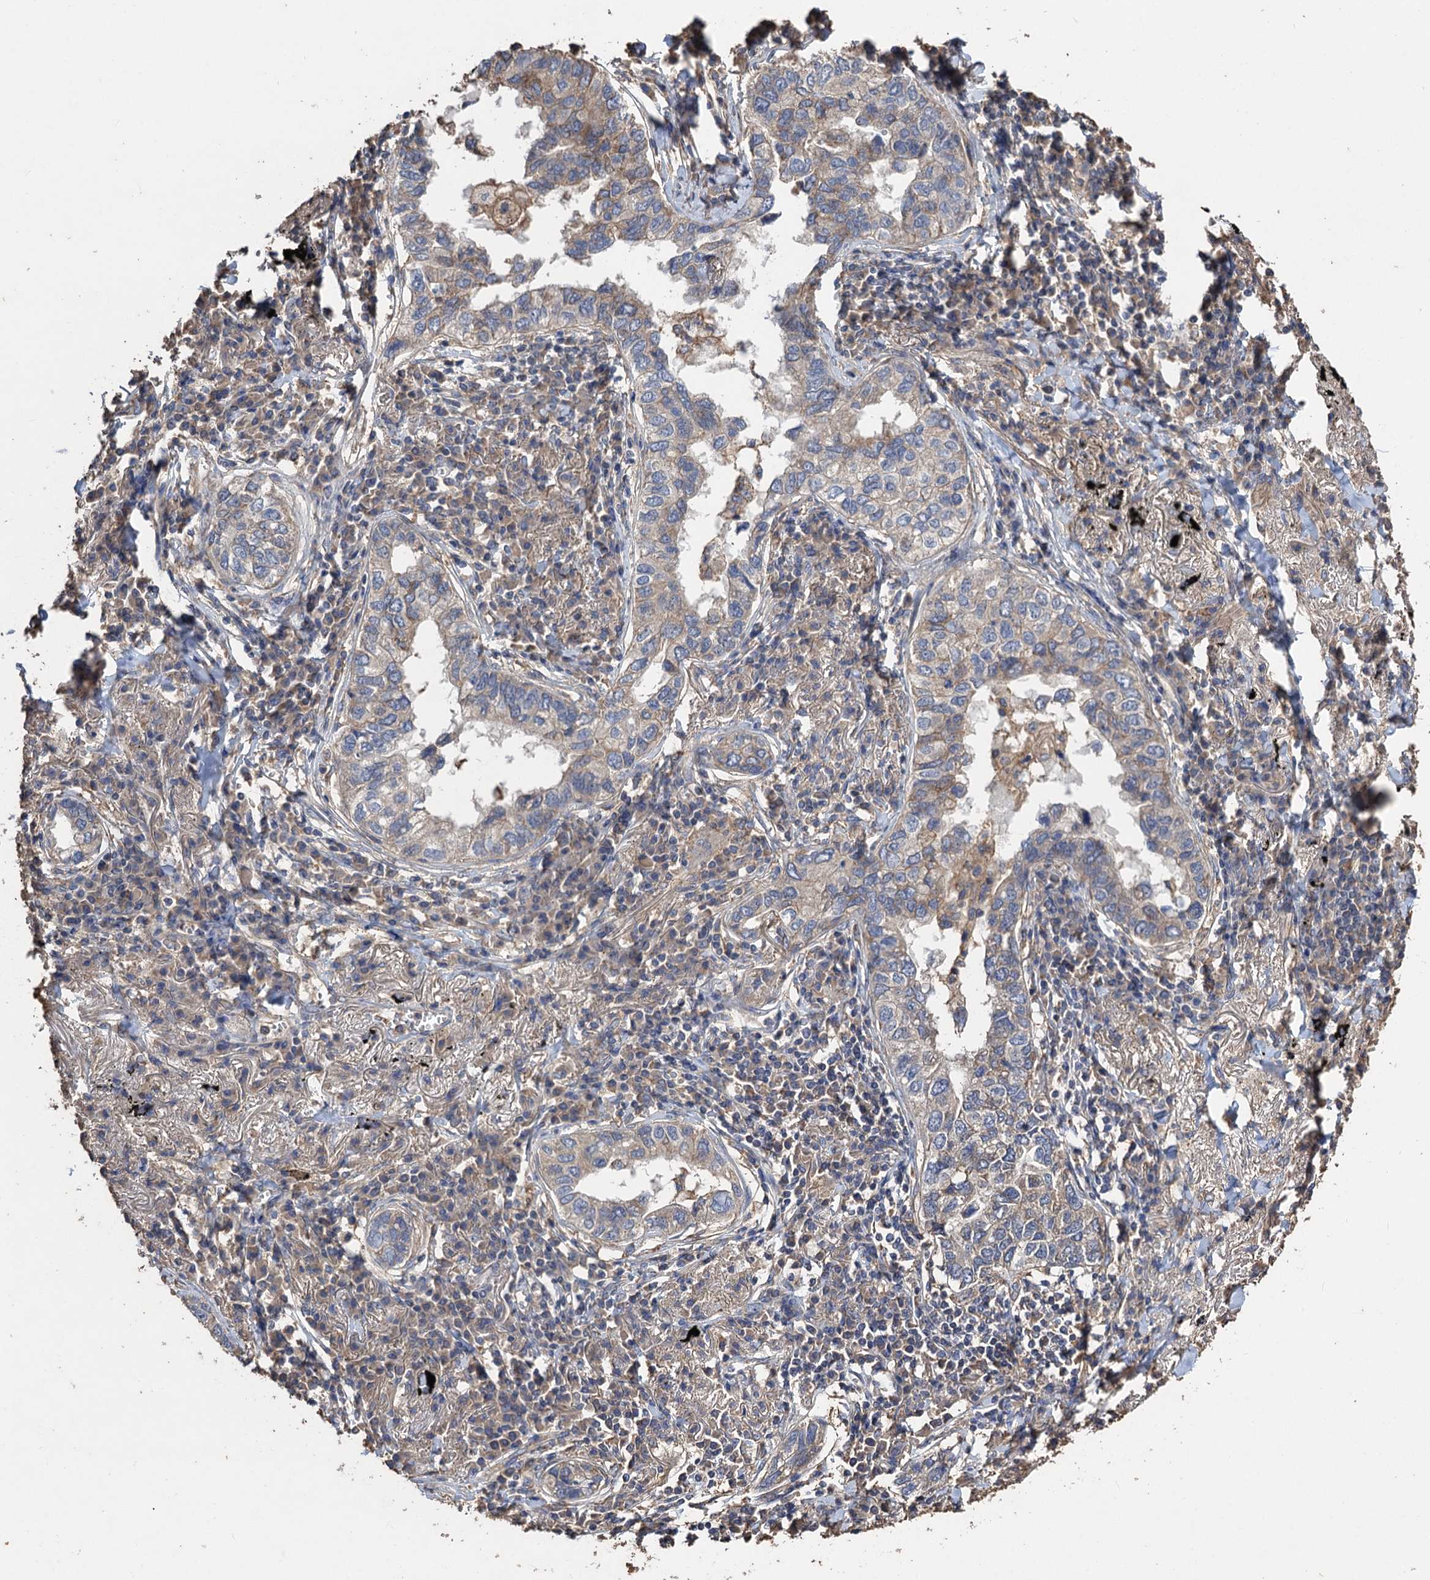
{"staining": {"intensity": "weak", "quantity": "25%-75%", "location": "cytoplasmic/membranous"}, "tissue": "lung cancer", "cell_type": "Tumor cells", "image_type": "cancer", "snomed": [{"axis": "morphology", "description": "Adenocarcinoma, NOS"}, {"axis": "topography", "description": "Lung"}], "caption": "The image displays a brown stain indicating the presence of a protein in the cytoplasmic/membranous of tumor cells in lung adenocarcinoma. Ihc stains the protein in brown and the nuclei are stained blue.", "gene": "SCUBE3", "patient": {"sex": "male", "age": 65}}